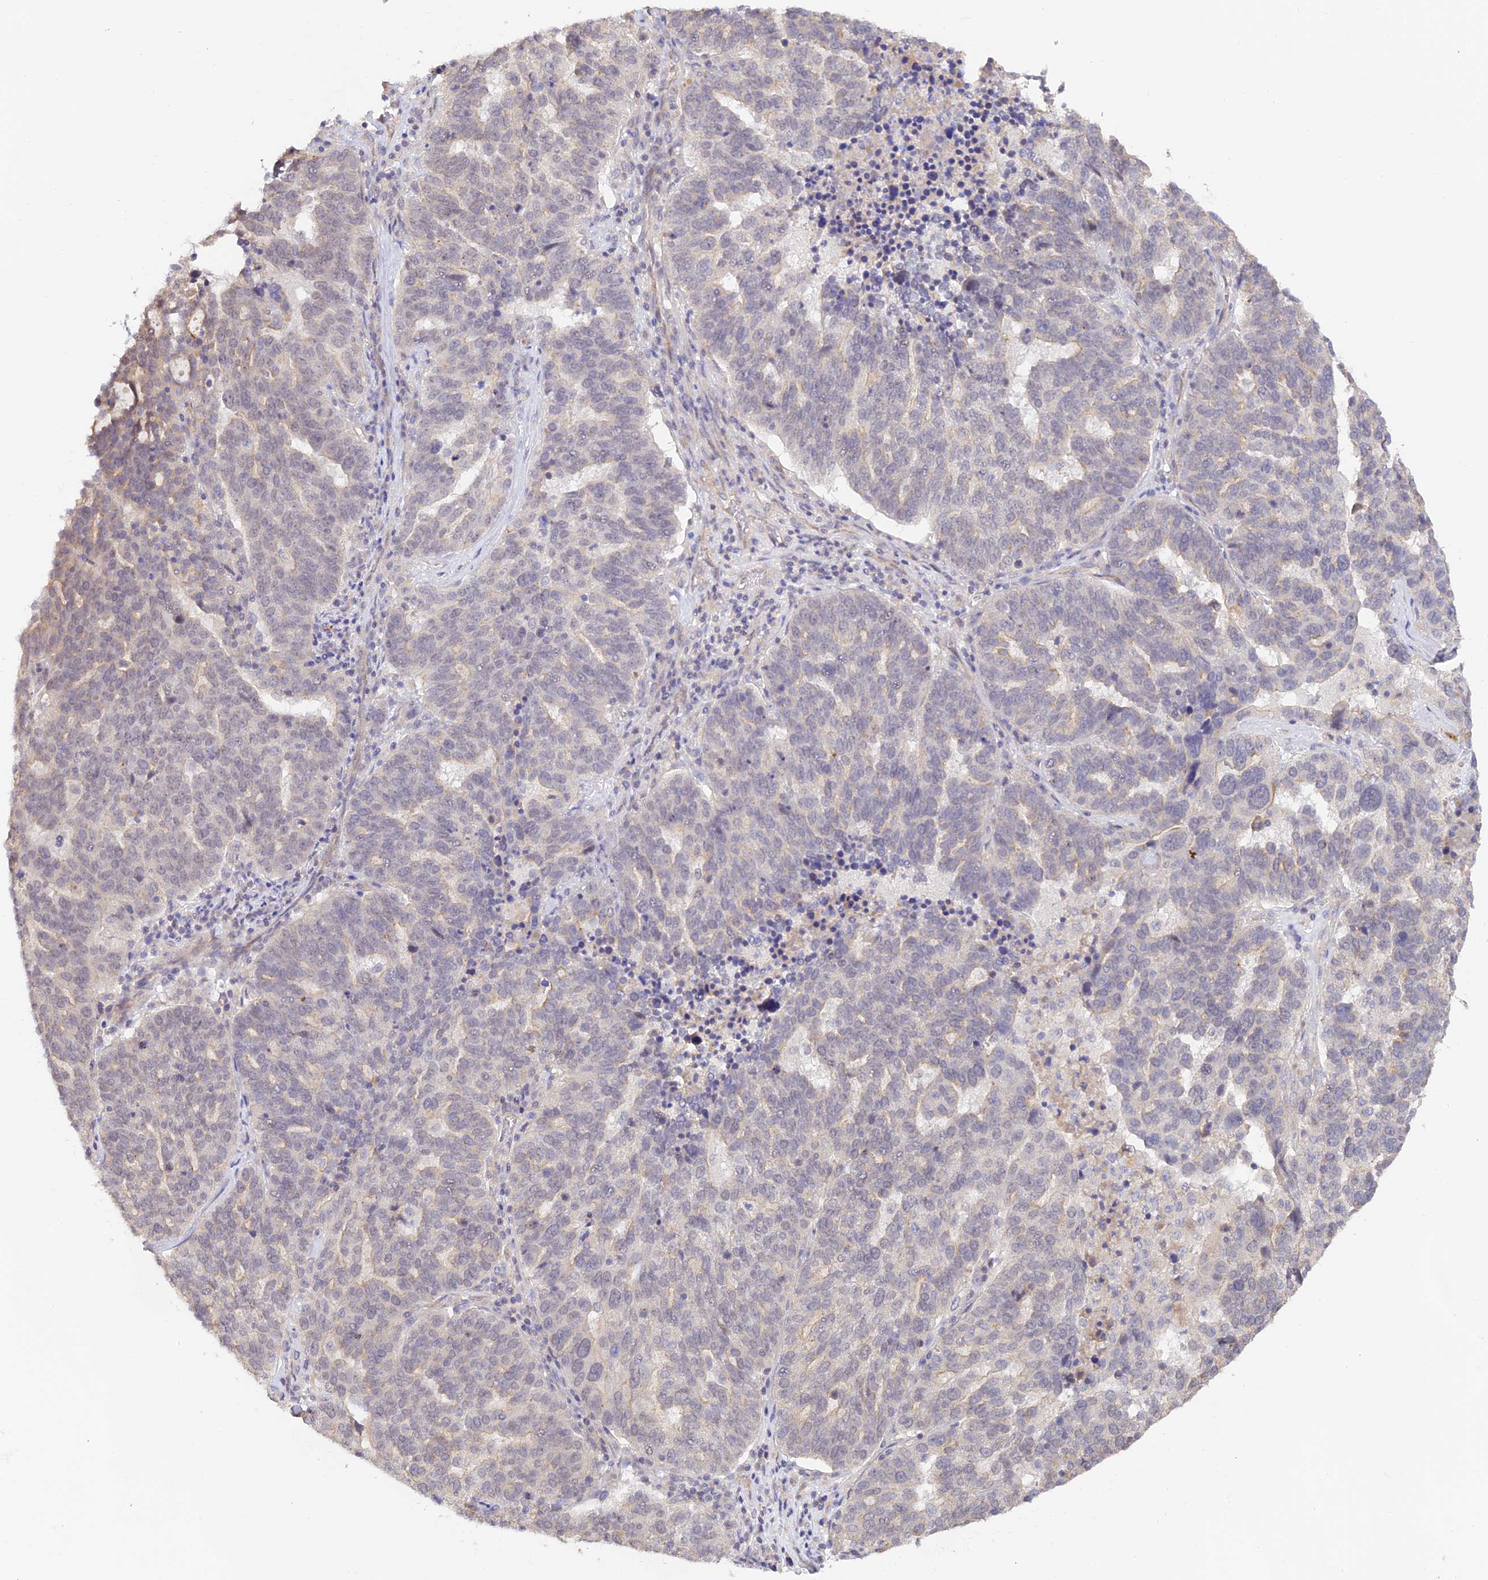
{"staining": {"intensity": "weak", "quantity": "<25%", "location": "cytoplasmic/membranous"}, "tissue": "ovarian cancer", "cell_type": "Tumor cells", "image_type": "cancer", "snomed": [{"axis": "morphology", "description": "Cystadenocarcinoma, serous, NOS"}, {"axis": "topography", "description": "Ovary"}], "caption": "An immunohistochemistry (IHC) histopathology image of serous cystadenocarcinoma (ovarian) is shown. There is no staining in tumor cells of serous cystadenocarcinoma (ovarian).", "gene": "CAMSAP3", "patient": {"sex": "female", "age": 59}}